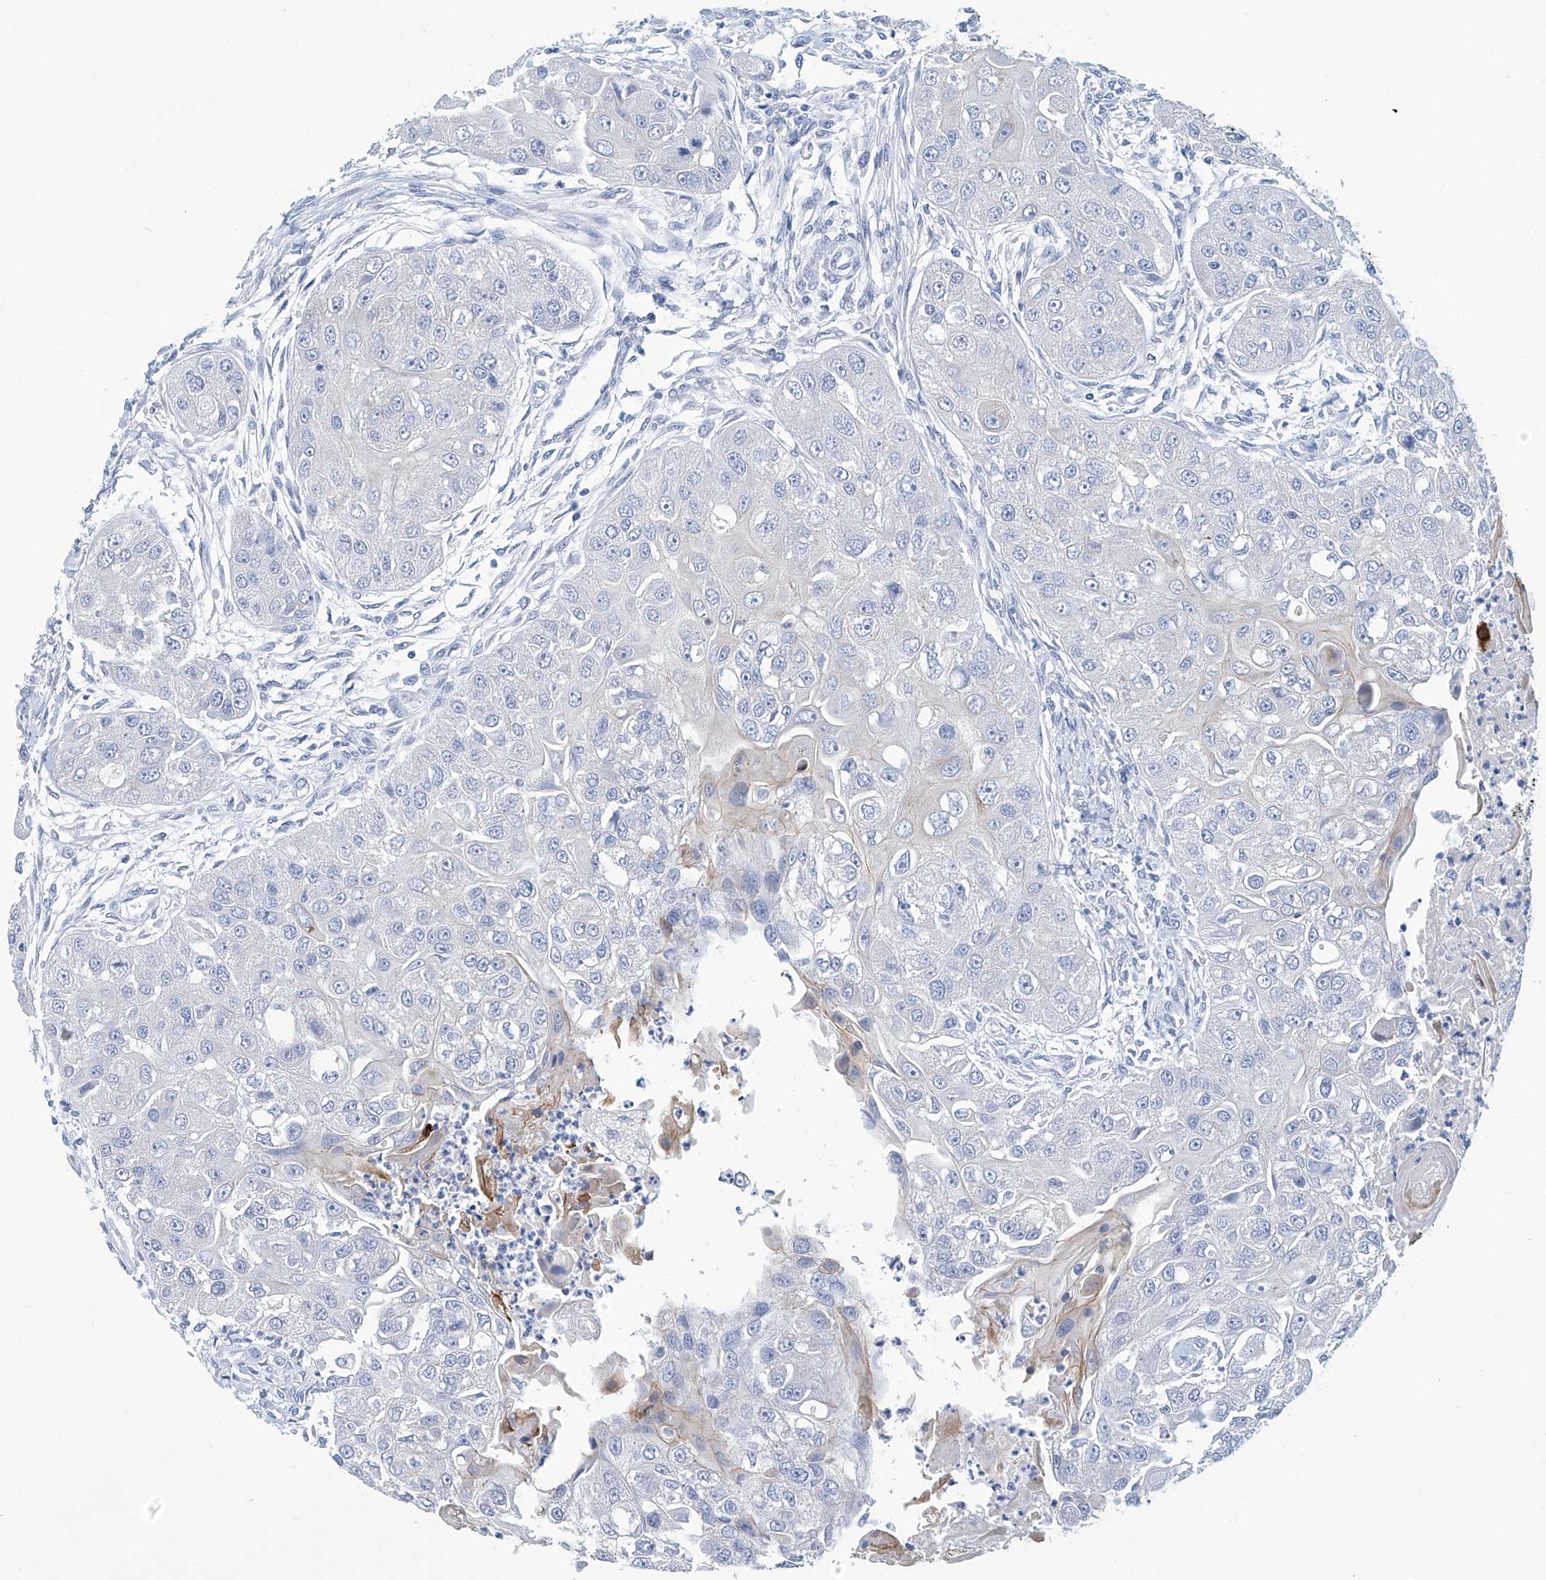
{"staining": {"intensity": "negative", "quantity": "none", "location": "none"}, "tissue": "head and neck cancer", "cell_type": "Tumor cells", "image_type": "cancer", "snomed": [{"axis": "morphology", "description": "Normal tissue, NOS"}, {"axis": "morphology", "description": "Squamous cell carcinoma, NOS"}, {"axis": "topography", "description": "Skeletal muscle"}, {"axis": "topography", "description": "Head-Neck"}], "caption": "Histopathology image shows no significant protein expression in tumor cells of head and neck cancer (squamous cell carcinoma). (DAB immunohistochemistry (IHC), high magnification).", "gene": "DSP", "patient": {"sex": "male", "age": 51}}